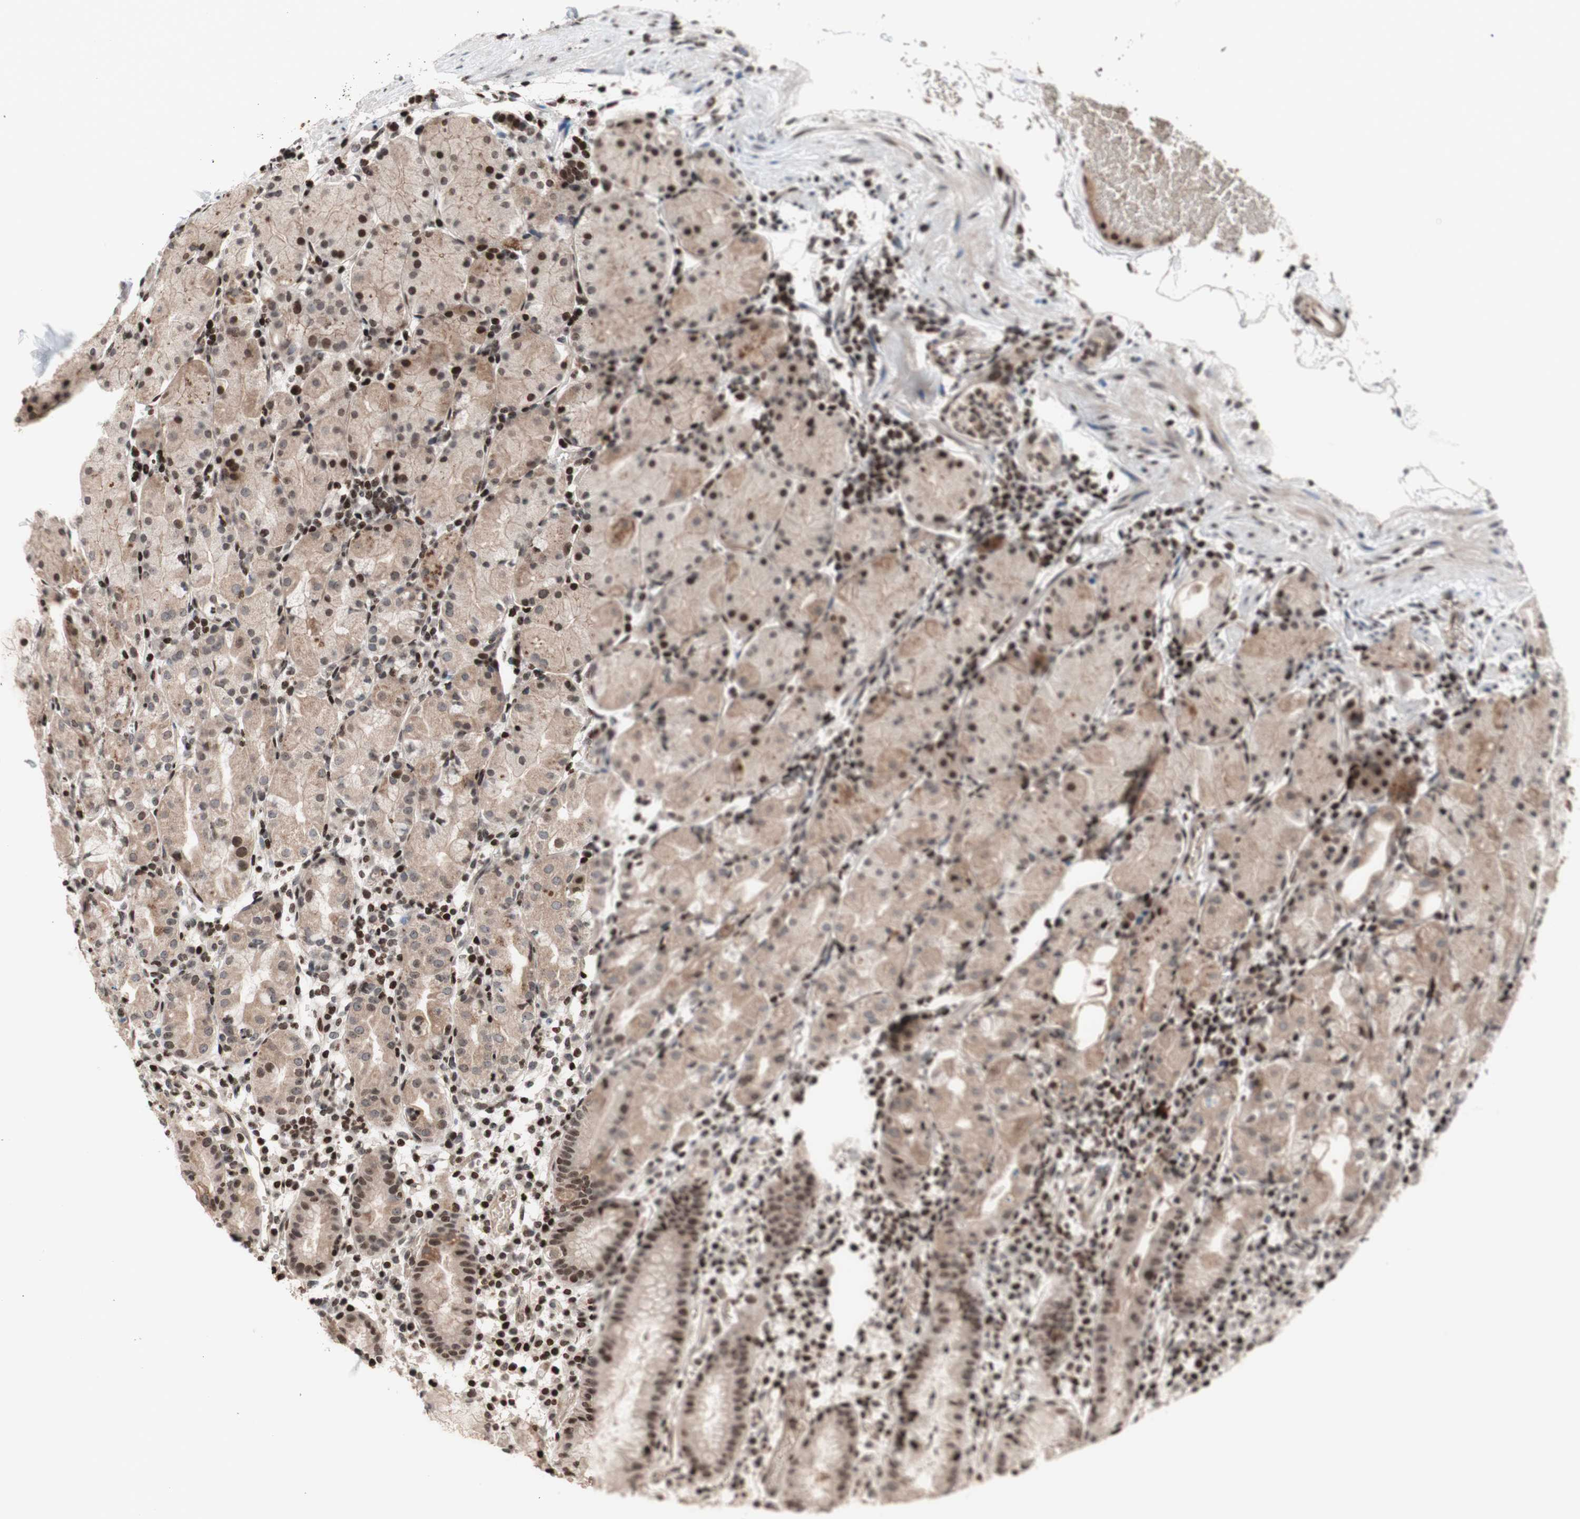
{"staining": {"intensity": "moderate", "quantity": ">75%", "location": "cytoplasmic/membranous,nuclear"}, "tissue": "stomach", "cell_type": "Glandular cells", "image_type": "normal", "snomed": [{"axis": "morphology", "description": "Normal tissue, NOS"}, {"axis": "topography", "description": "Stomach"}, {"axis": "topography", "description": "Stomach, lower"}], "caption": "This photomicrograph exhibits immunohistochemistry (IHC) staining of benign stomach, with medium moderate cytoplasmic/membranous,nuclear expression in approximately >75% of glandular cells.", "gene": "POLA1", "patient": {"sex": "female", "age": 75}}